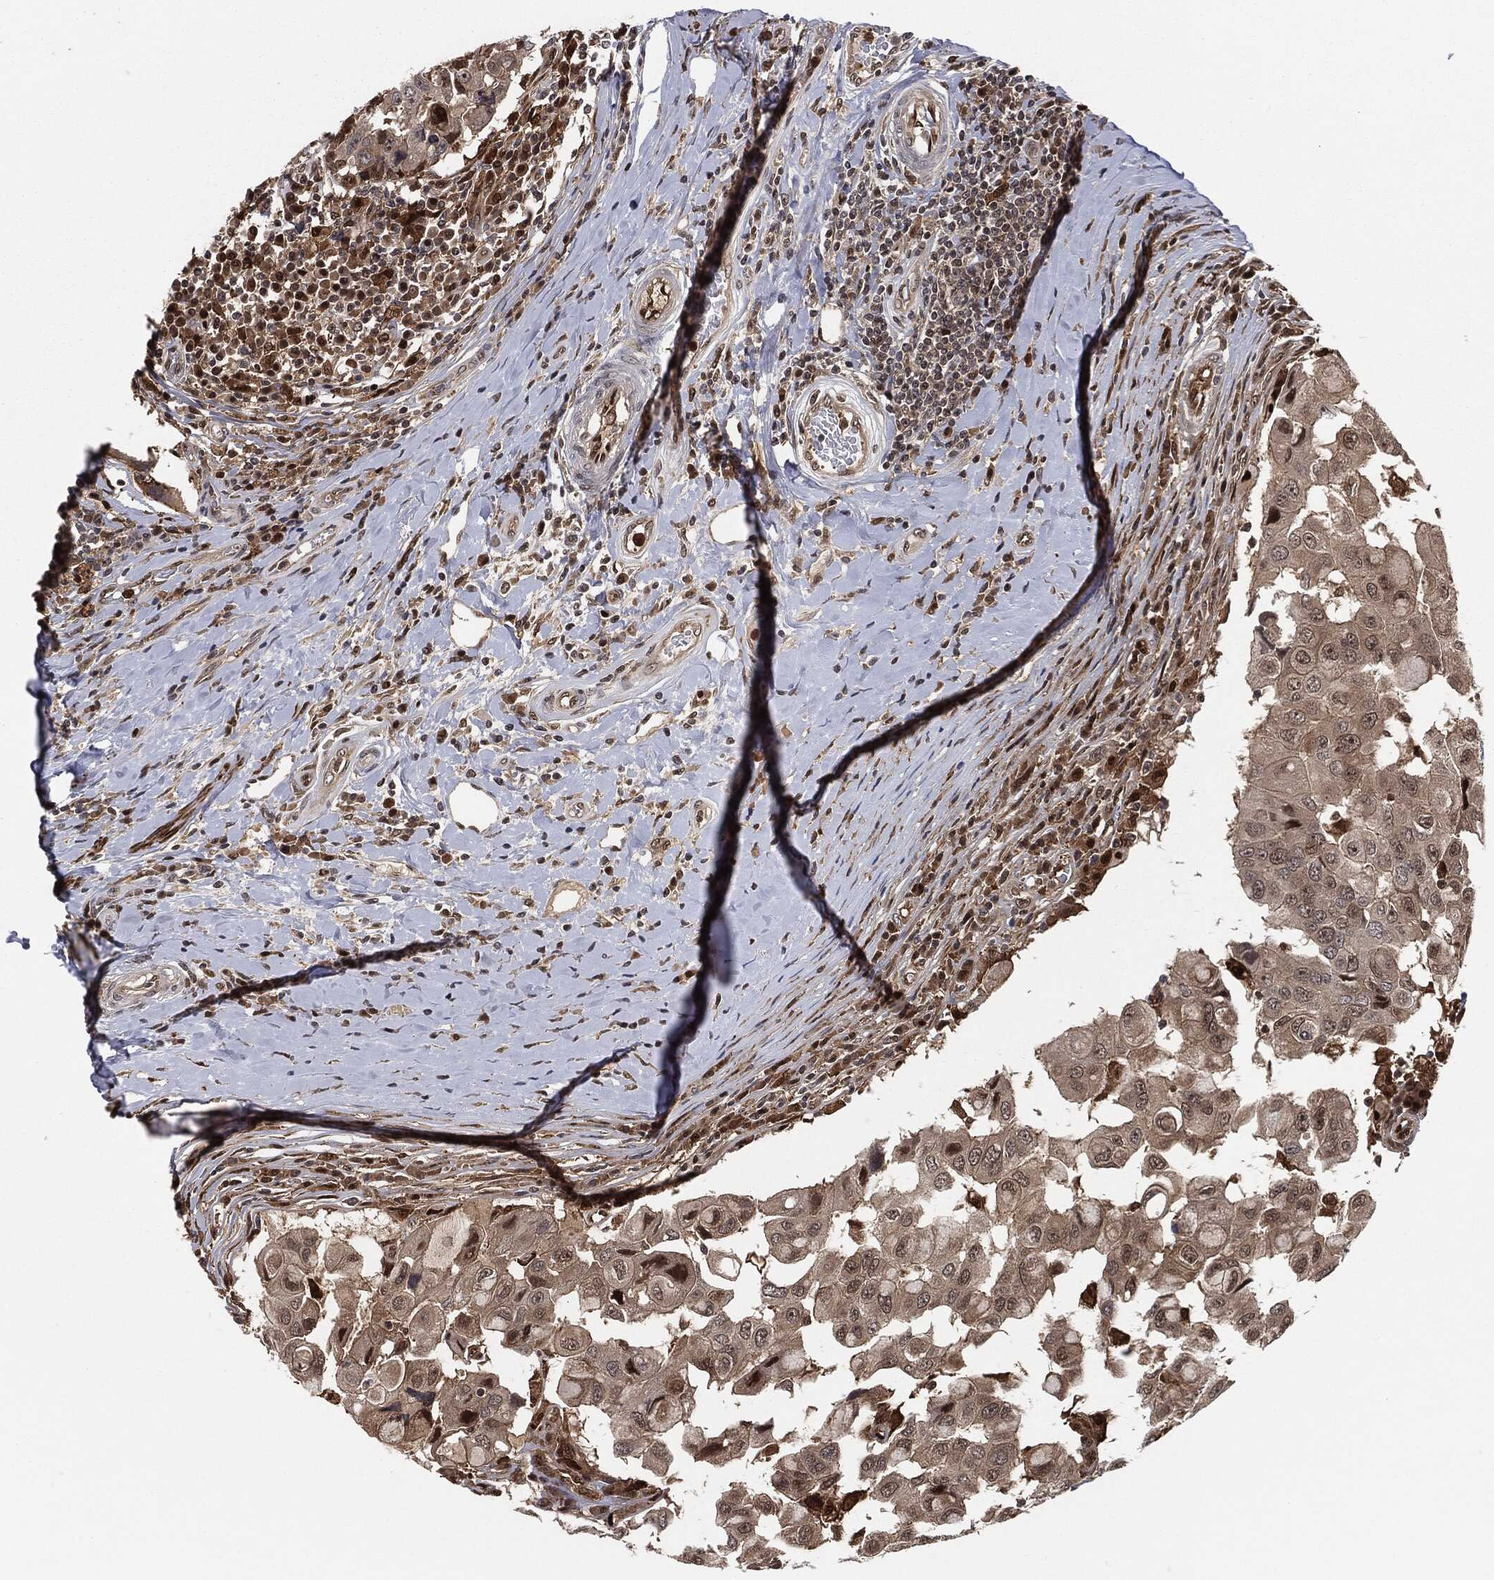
{"staining": {"intensity": "weak", "quantity": "<25%", "location": "cytoplasmic/membranous"}, "tissue": "breast cancer", "cell_type": "Tumor cells", "image_type": "cancer", "snomed": [{"axis": "morphology", "description": "Duct carcinoma"}, {"axis": "topography", "description": "Breast"}], "caption": "Tumor cells show no significant protein positivity in infiltrating ductal carcinoma (breast). (DAB immunohistochemistry with hematoxylin counter stain).", "gene": "CAPRIN2", "patient": {"sex": "female", "age": 27}}